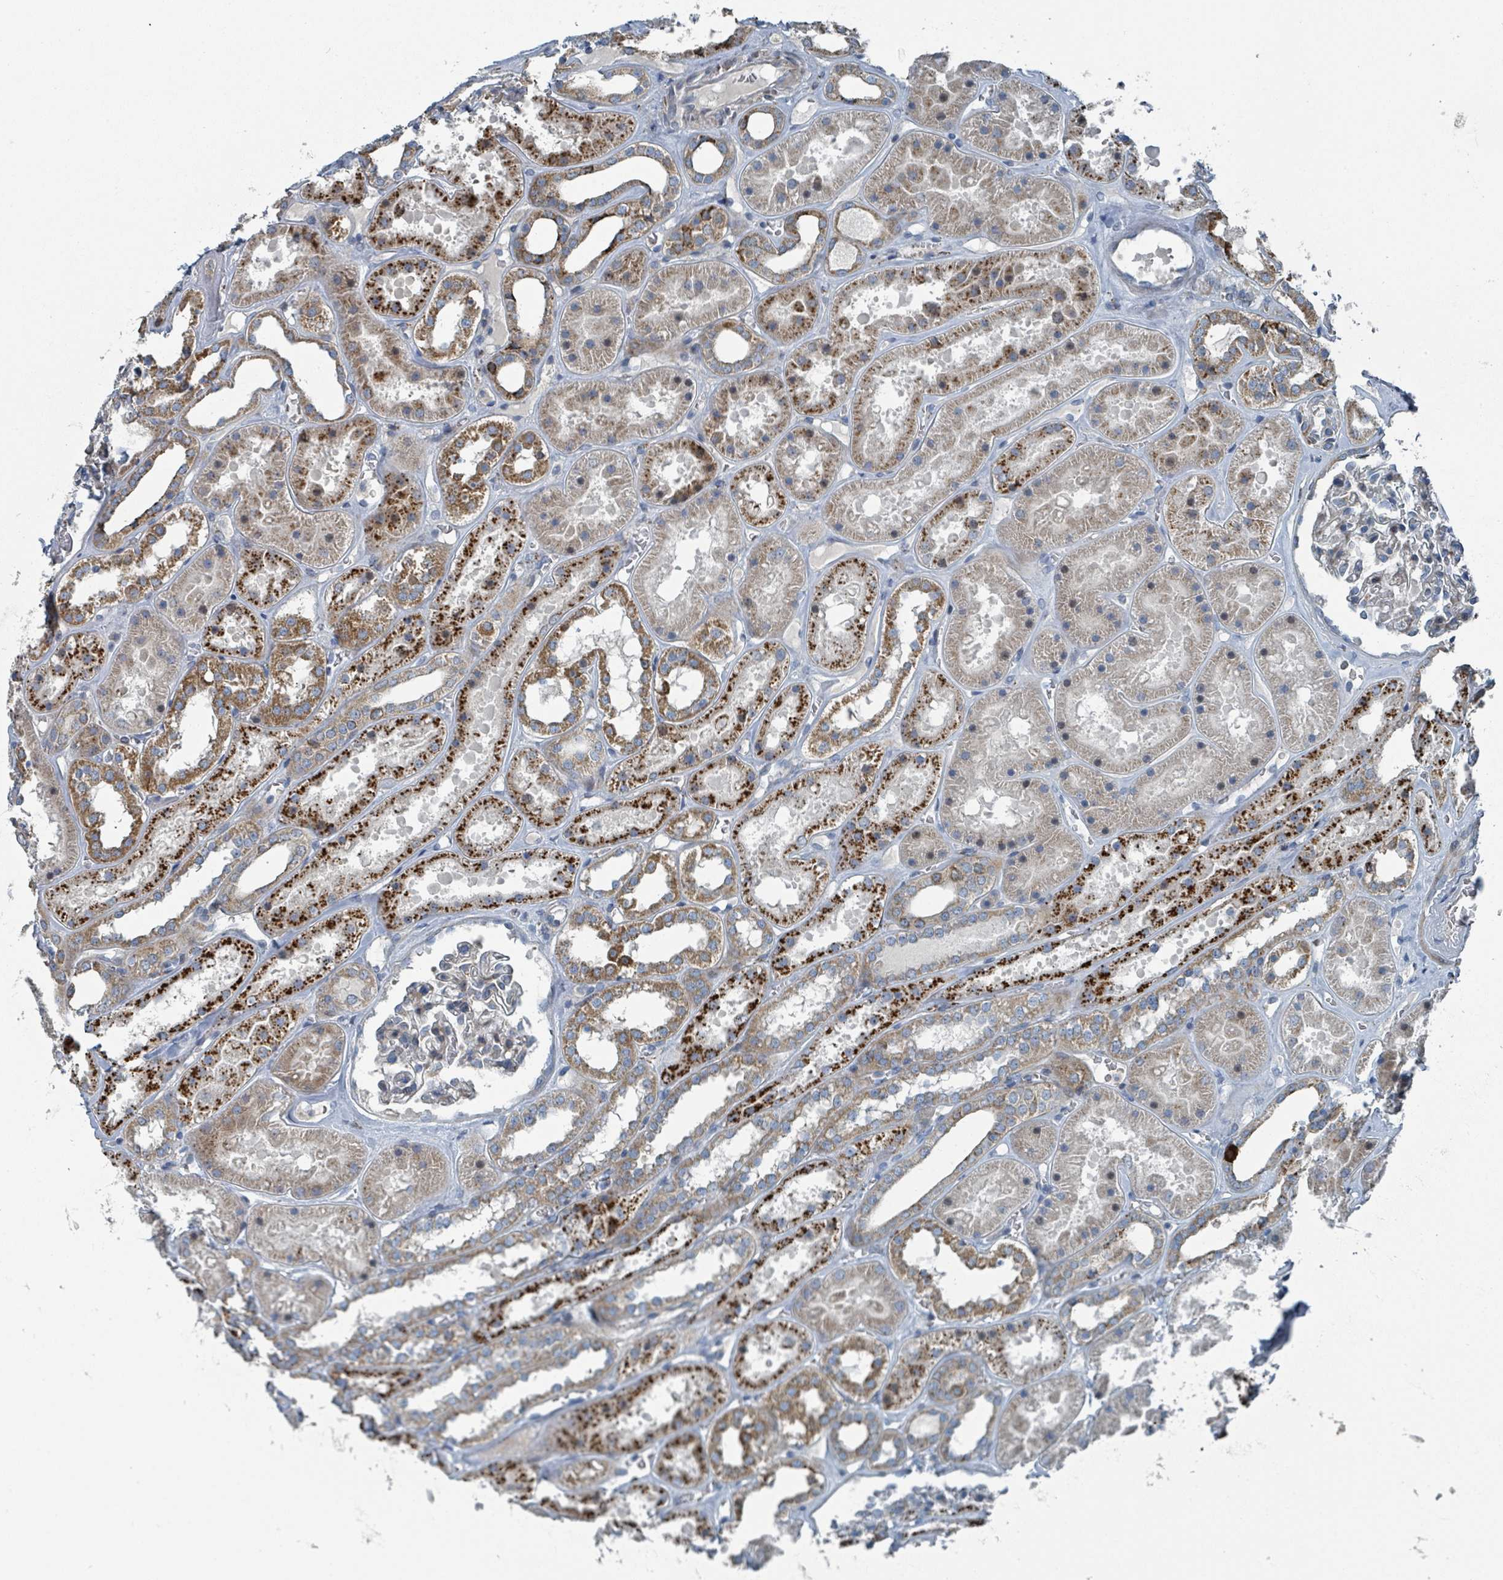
{"staining": {"intensity": "weak", "quantity": "<25%", "location": "cytoplasmic/membranous"}, "tissue": "kidney", "cell_type": "Cells in glomeruli", "image_type": "normal", "snomed": [{"axis": "morphology", "description": "Normal tissue, NOS"}, {"axis": "topography", "description": "Kidney"}], "caption": "Immunohistochemical staining of benign kidney exhibits no significant positivity in cells in glomeruli. The staining is performed using DAB brown chromogen with nuclei counter-stained in using hematoxylin.", "gene": "DIPK2A", "patient": {"sex": "female", "age": 41}}